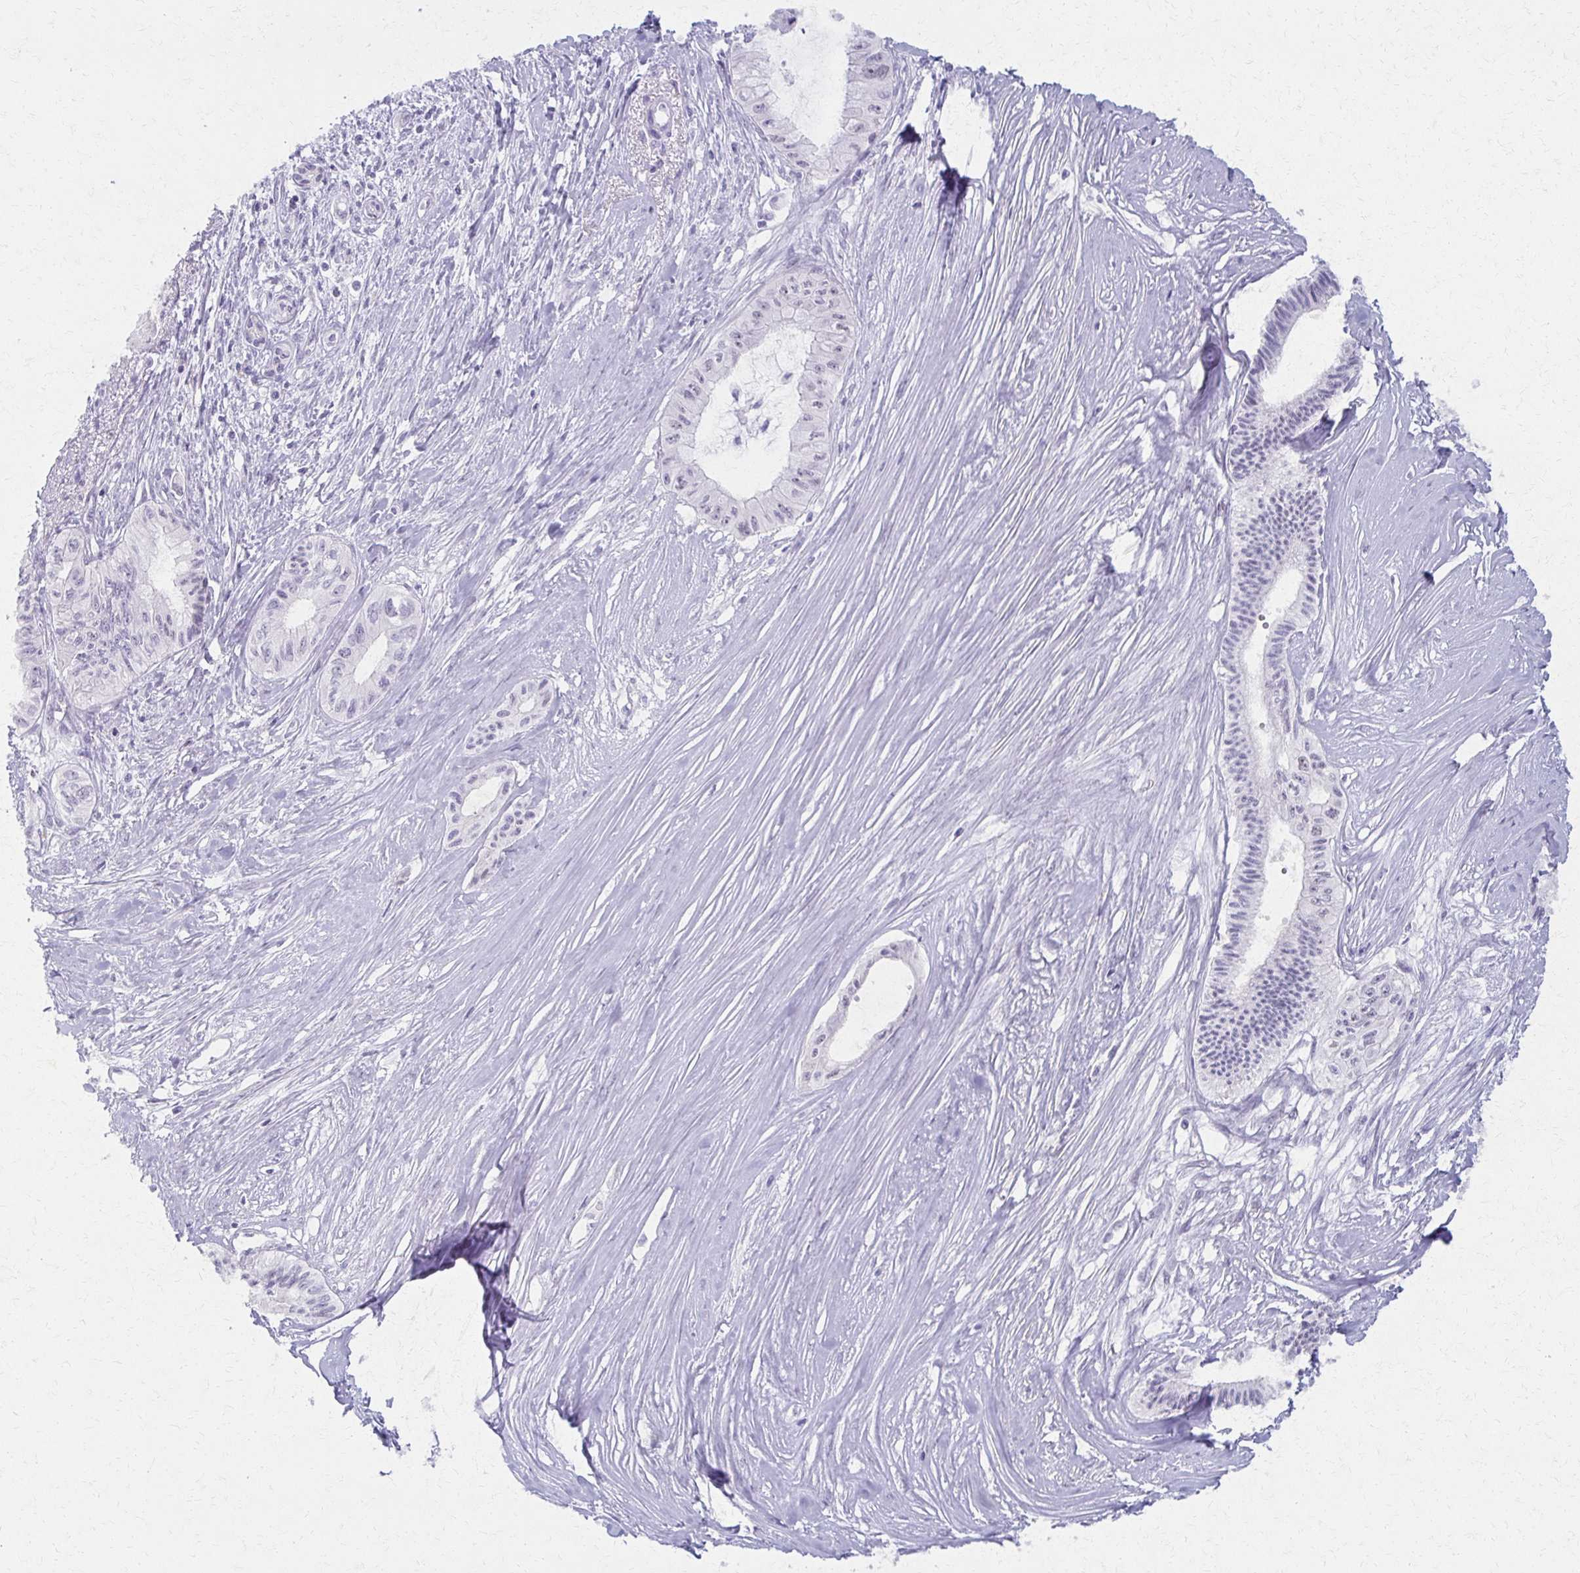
{"staining": {"intensity": "negative", "quantity": "none", "location": "none"}, "tissue": "pancreatic cancer", "cell_type": "Tumor cells", "image_type": "cancer", "snomed": [{"axis": "morphology", "description": "Adenocarcinoma, NOS"}, {"axis": "topography", "description": "Pancreas"}], "caption": "Immunohistochemistry of human pancreatic cancer exhibits no positivity in tumor cells.", "gene": "MORC4", "patient": {"sex": "male", "age": 71}}